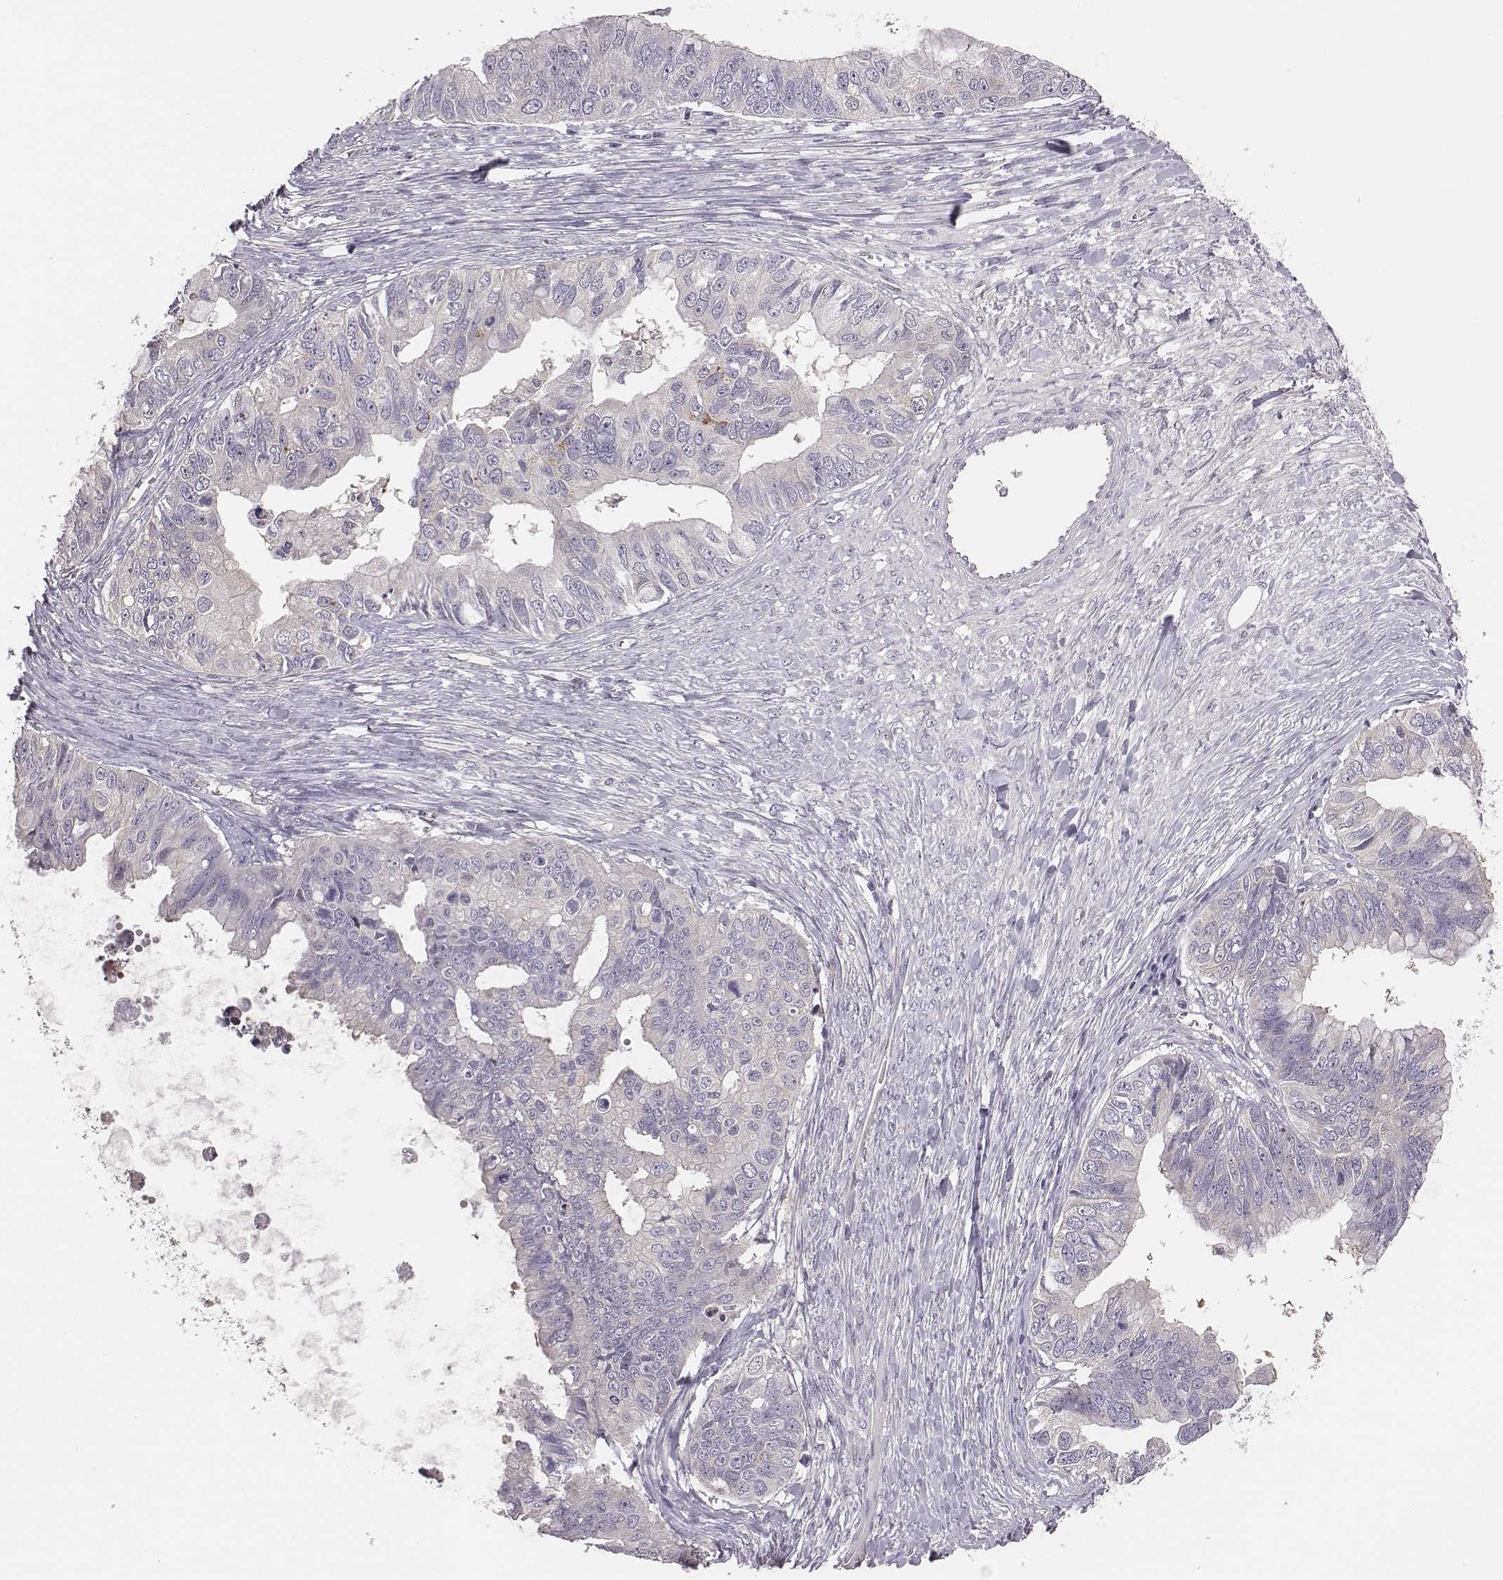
{"staining": {"intensity": "negative", "quantity": "none", "location": "none"}, "tissue": "ovarian cancer", "cell_type": "Tumor cells", "image_type": "cancer", "snomed": [{"axis": "morphology", "description": "Cystadenocarcinoma, mucinous, NOS"}, {"axis": "topography", "description": "Ovary"}], "caption": "DAB immunohistochemical staining of human ovarian mucinous cystadenocarcinoma demonstrates no significant expression in tumor cells.", "gene": "SMURF2", "patient": {"sex": "female", "age": 76}}